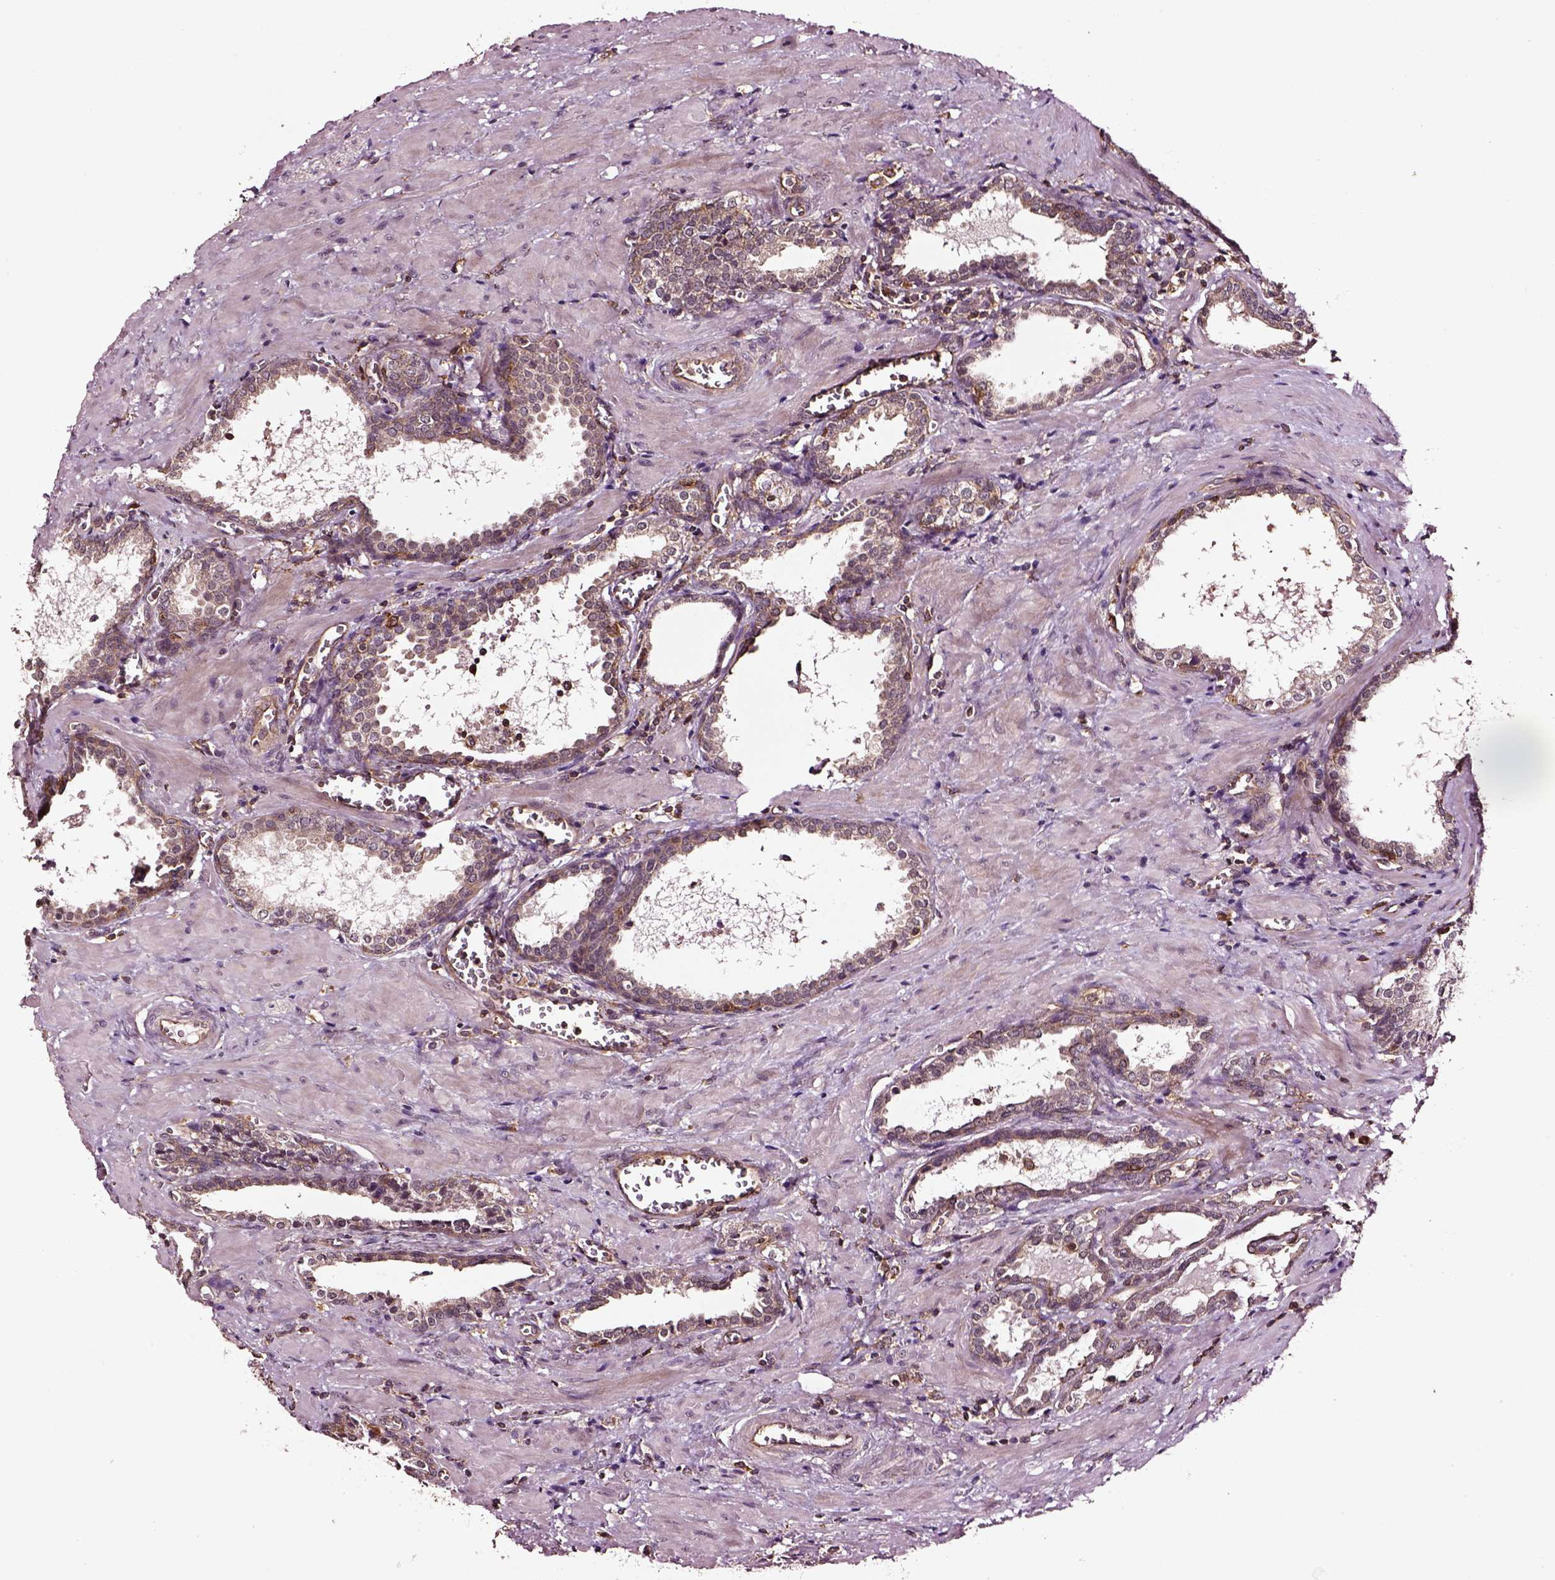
{"staining": {"intensity": "weak", "quantity": ">75%", "location": "cytoplasmic/membranous"}, "tissue": "prostate cancer", "cell_type": "Tumor cells", "image_type": "cancer", "snomed": [{"axis": "morphology", "description": "Adenocarcinoma, NOS"}, {"axis": "topography", "description": "Prostate and seminal vesicle, NOS"}], "caption": "Prostate cancer stained with a brown dye shows weak cytoplasmic/membranous positive staining in approximately >75% of tumor cells.", "gene": "RASSF5", "patient": {"sex": "male", "age": 63}}